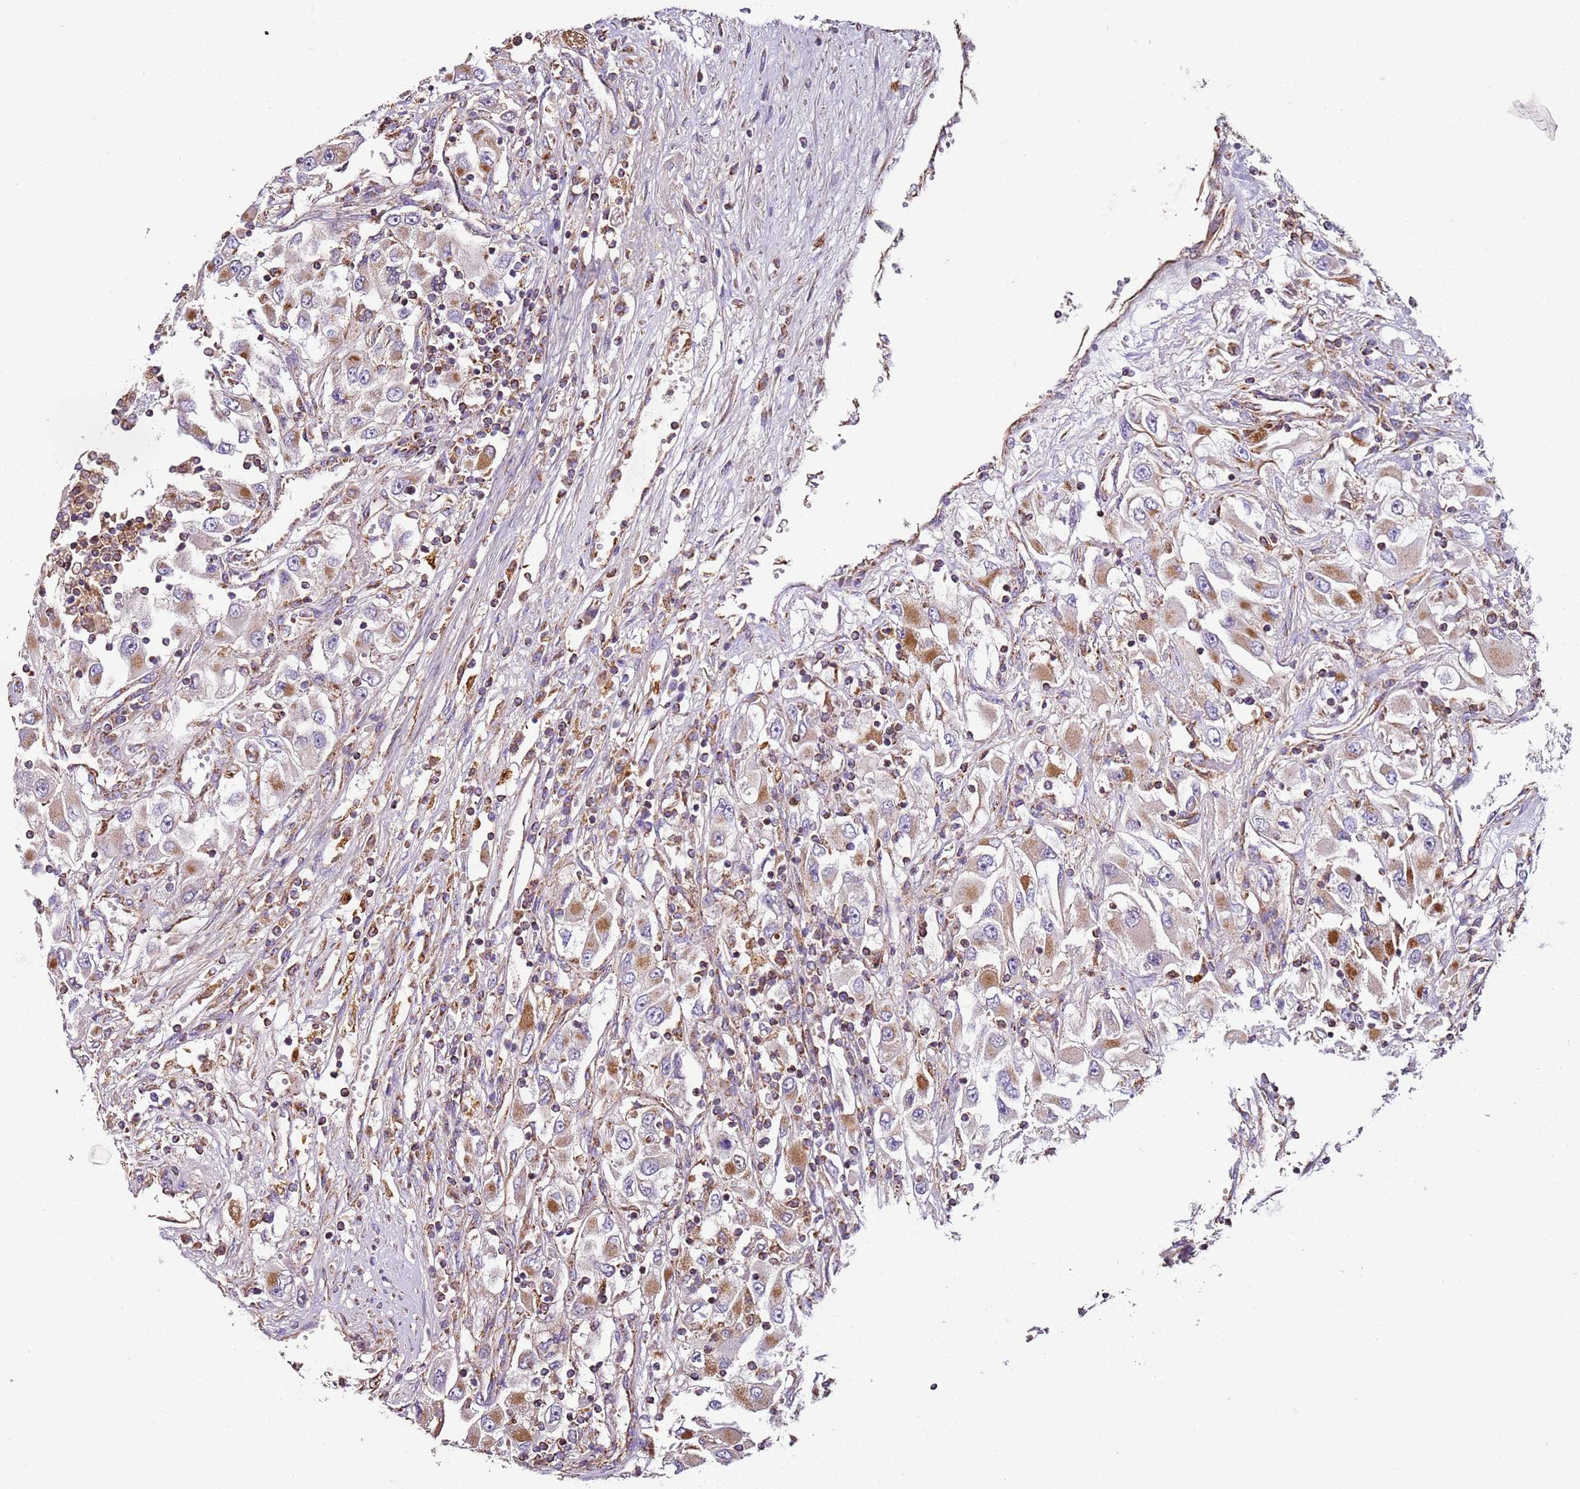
{"staining": {"intensity": "moderate", "quantity": ">75%", "location": "cytoplasmic/membranous"}, "tissue": "renal cancer", "cell_type": "Tumor cells", "image_type": "cancer", "snomed": [{"axis": "morphology", "description": "Adenocarcinoma, NOS"}, {"axis": "topography", "description": "Kidney"}], "caption": "Tumor cells exhibit medium levels of moderate cytoplasmic/membranous positivity in about >75% of cells in human renal cancer (adenocarcinoma).", "gene": "RMND5A", "patient": {"sex": "female", "age": 52}}